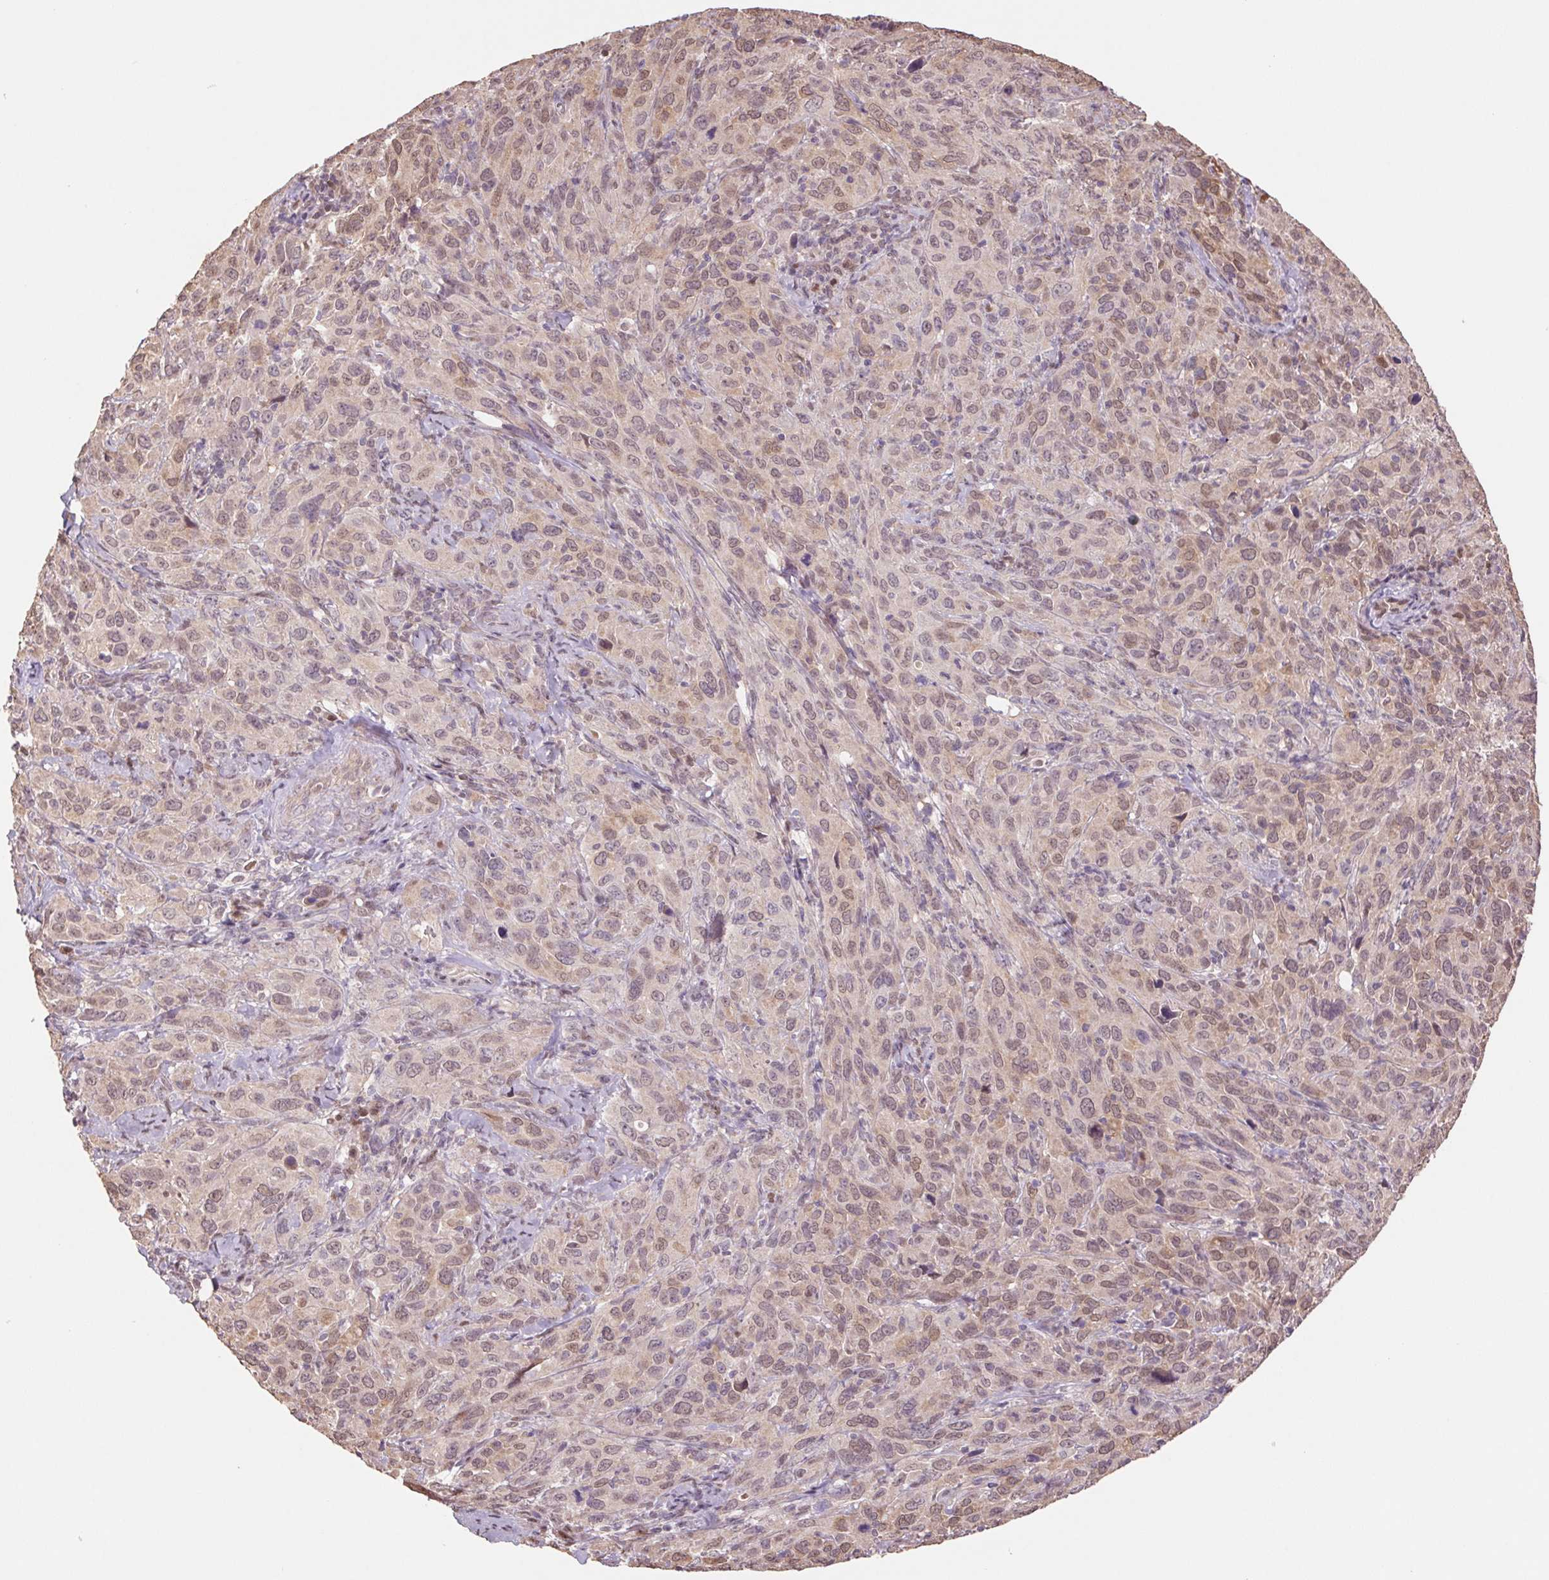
{"staining": {"intensity": "weak", "quantity": ">75%", "location": "cytoplasmic/membranous,nuclear"}, "tissue": "cervical cancer", "cell_type": "Tumor cells", "image_type": "cancer", "snomed": [{"axis": "morphology", "description": "Normal tissue, NOS"}, {"axis": "morphology", "description": "Squamous cell carcinoma, NOS"}, {"axis": "topography", "description": "Cervix"}], "caption": "Brown immunohistochemical staining in human cervical squamous cell carcinoma exhibits weak cytoplasmic/membranous and nuclear staining in approximately >75% of tumor cells. The staining was performed using DAB, with brown indicating positive protein expression. Nuclei are stained blue with hematoxylin.", "gene": "CUTA", "patient": {"sex": "female", "age": 51}}